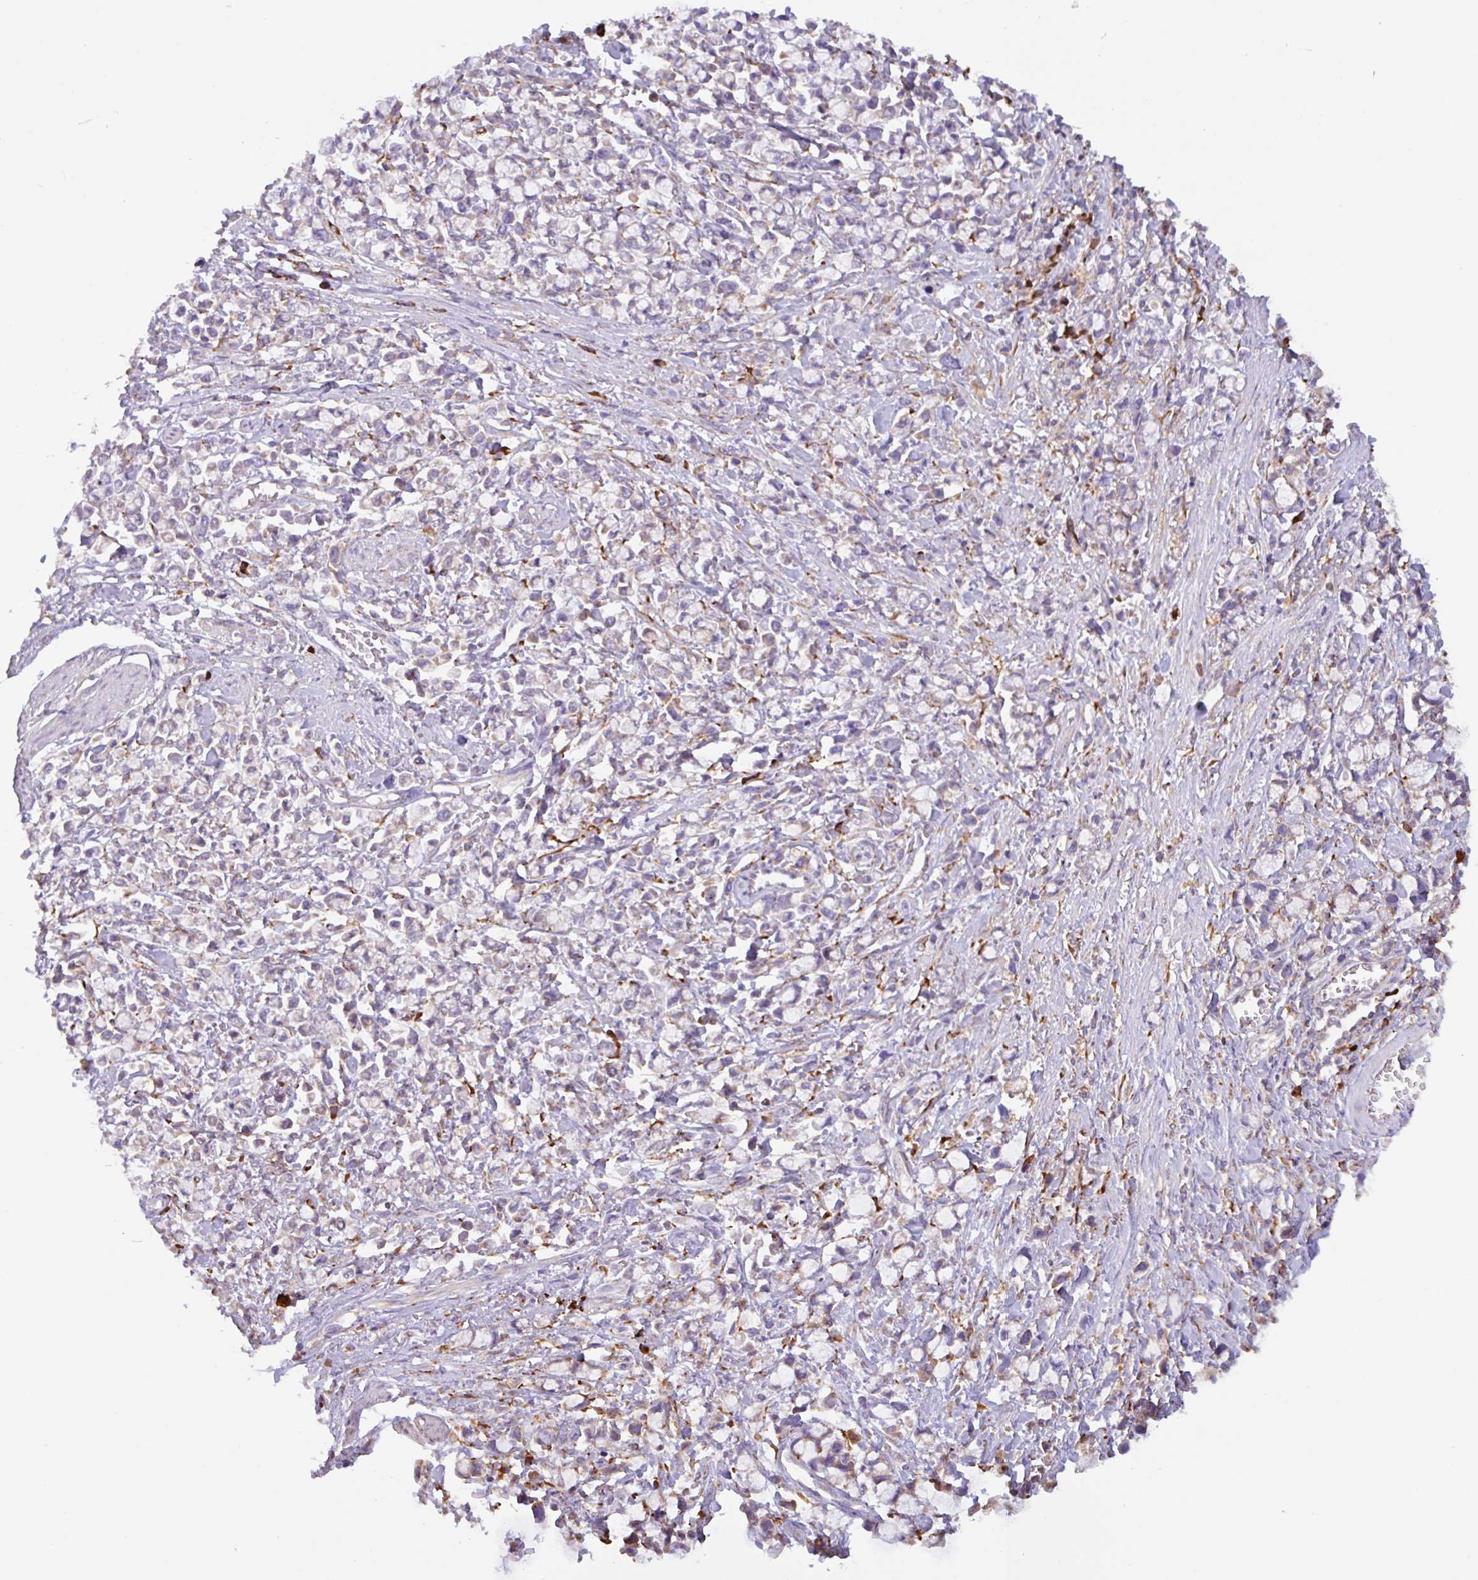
{"staining": {"intensity": "negative", "quantity": "none", "location": "none"}, "tissue": "stomach cancer", "cell_type": "Tumor cells", "image_type": "cancer", "snomed": [{"axis": "morphology", "description": "Adenocarcinoma, NOS"}, {"axis": "topography", "description": "Stomach"}], "caption": "This photomicrograph is of stomach cancer (adenocarcinoma) stained with immunohistochemistry to label a protein in brown with the nuclei are counter-stained blue. There is no positivity in tumor cells.", "gene": "DOK4", "patient": {"sex": "female", "age": 81}}